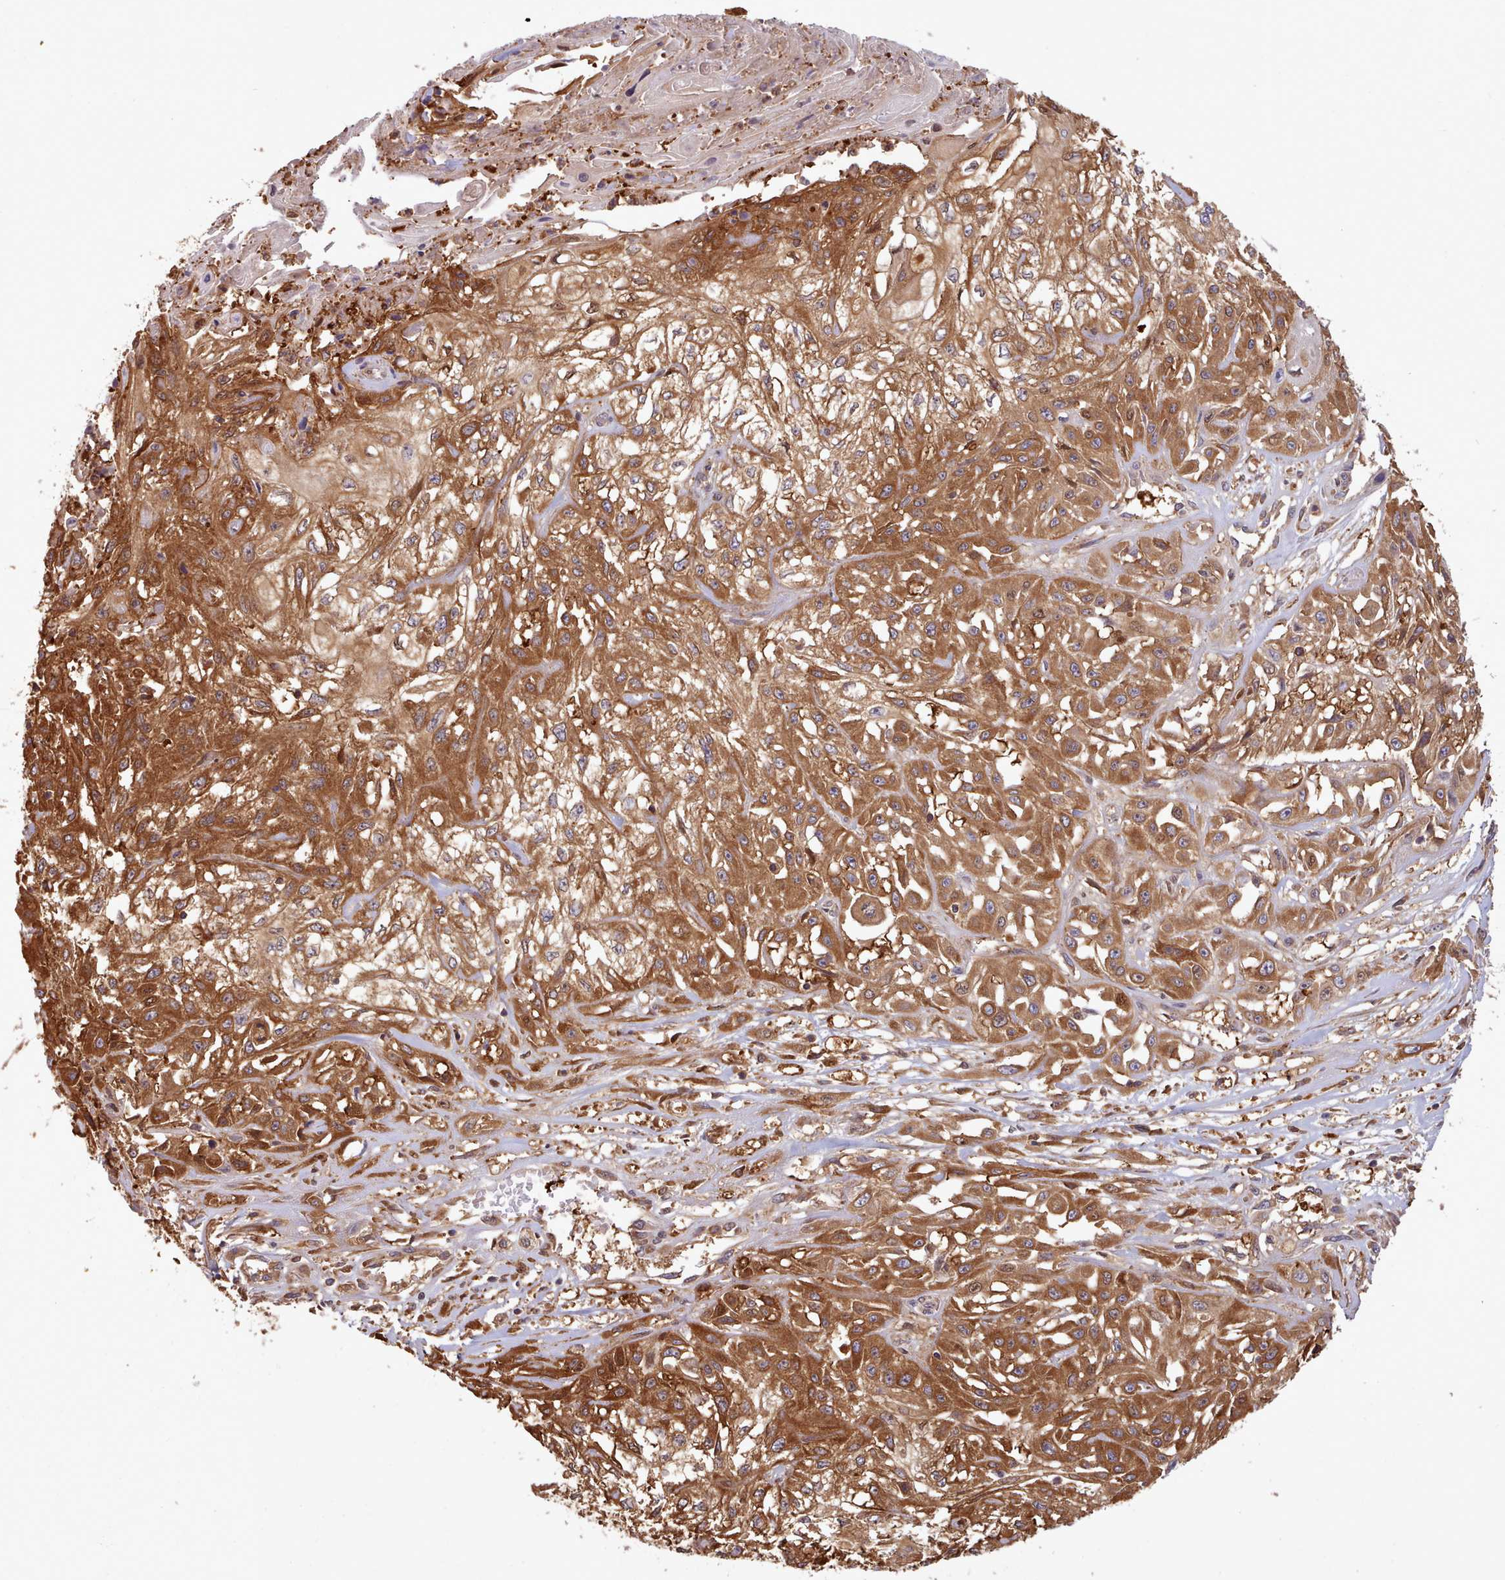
{"staining": {"intensity": "strong", "quantity": ">75%", "location": "cytoplasmic/membranous"}, "tissue": "skin cancer", "cell_type": "Tumor cells", "image_type": "cancer", "snomed": [{"axis": "morphology", "description": "Squamous cell carcinoma, NOS"}, {"axis": "morphology", "description": "Squamous cell carcinoma, metastatic, NOS"}, {"axis": "topography", "description": "Skin"}, {"axis": "topography", "description": "Lymph node"}], "caption": "A brown stain labels strong cytoplasmic/membranous staining of a protein in metastatic squamous cell carcinoma (skin) tumor cells. (brown staining indicates protein expression, while blue staining denotes nuclei).", "gene": "SLC4A9", "patient": {"sex": "male", "age": 75}}